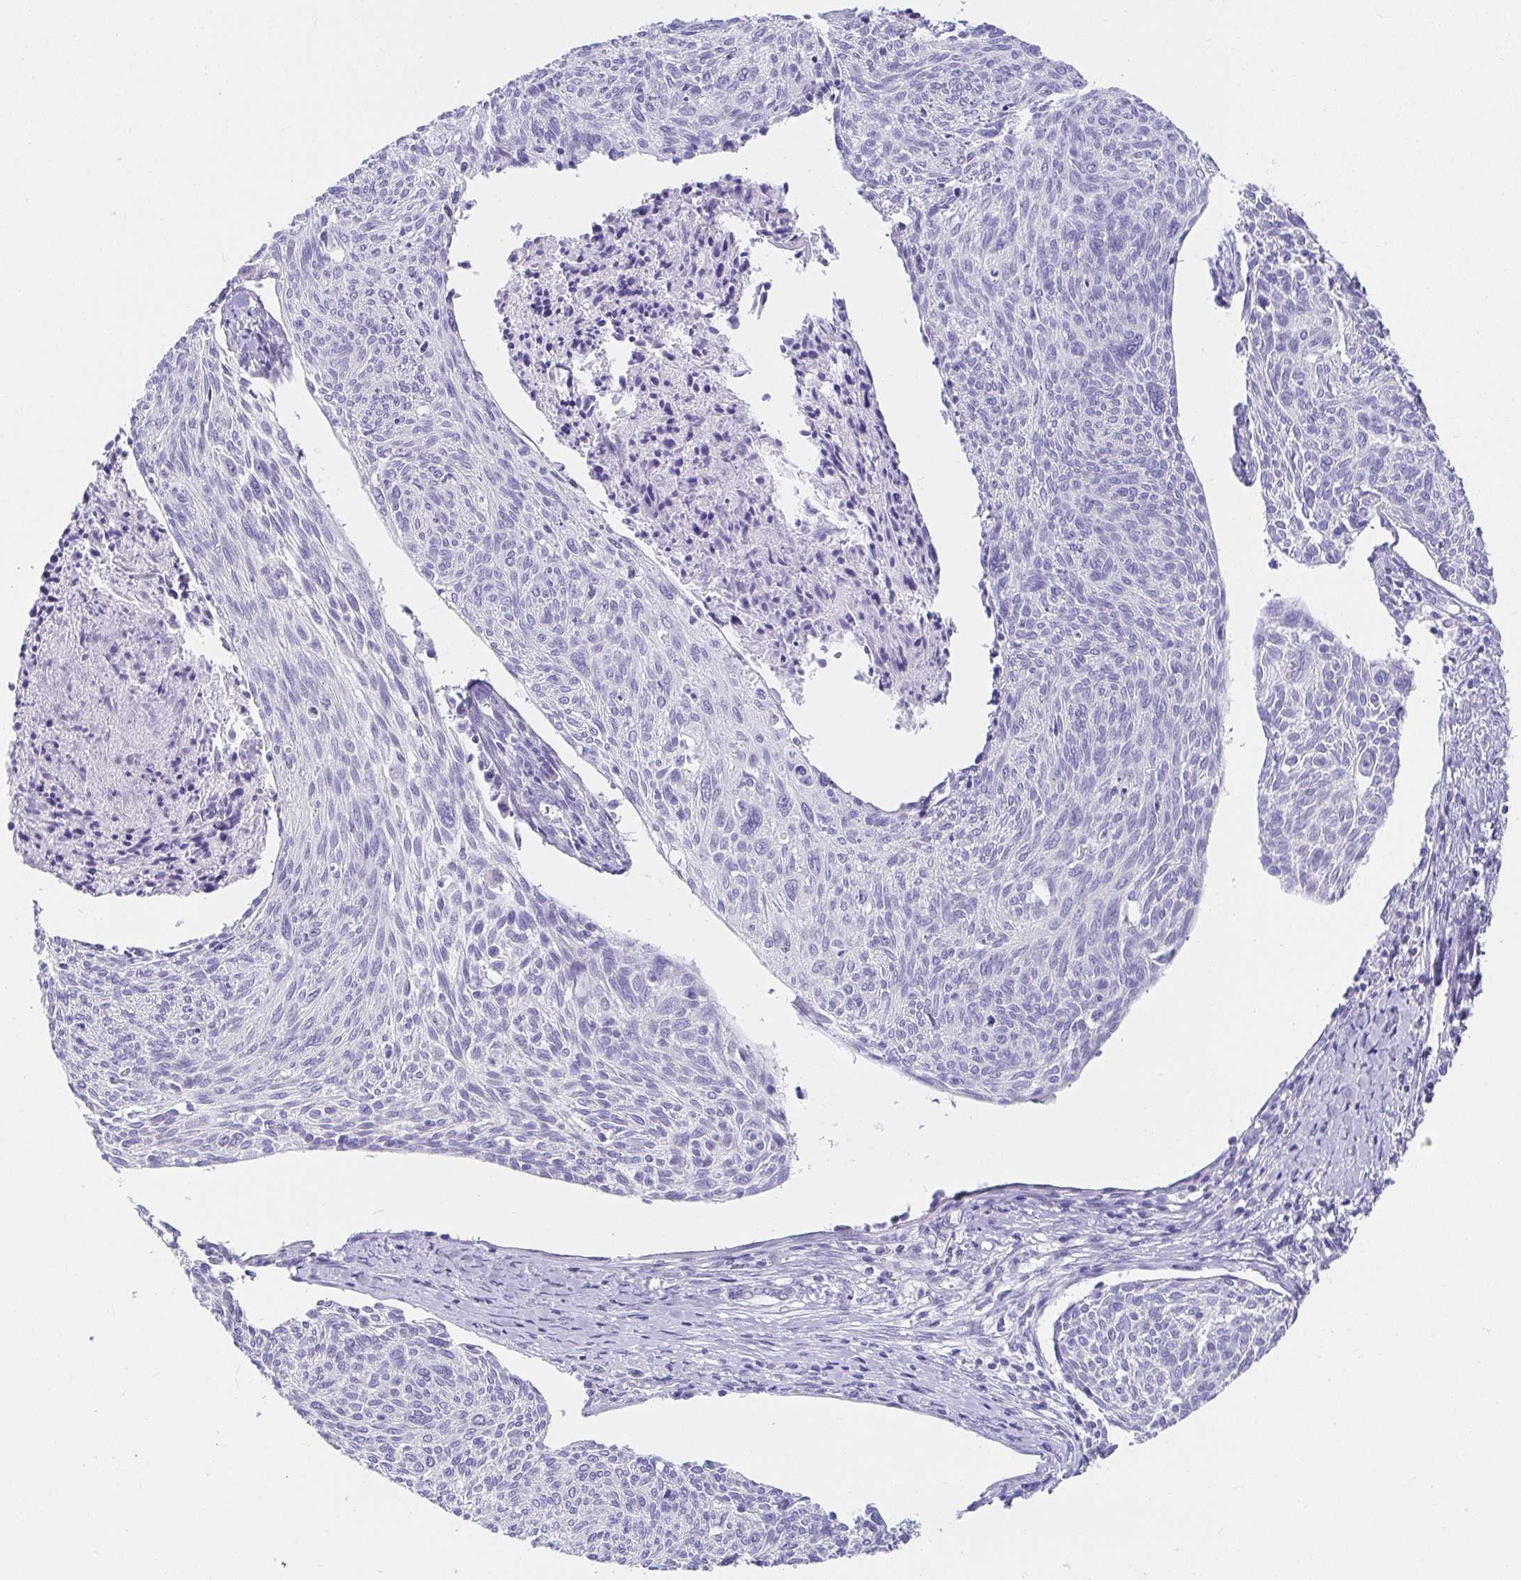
{"staining": {"intensity": "negative", "quantity": "none", "location": "none"}, "tissue": "cervical cancer", "cell_type": "Tumor cells", "image_type": "cancer", "snomed": [{"axis": "morphology", "description": "Squamous cell carcinoma, NOS"}, {"axis": "topography", "description": "Cervix"}], "caption": "Immunohistochemistry (IHC) image of squamous cell carcinoma (cervical) stained for a protein (brown), which exhibits no positivity in tumor cells.", "gene": "VGLL1", "patient": {"sex": "female", "age": 49}}